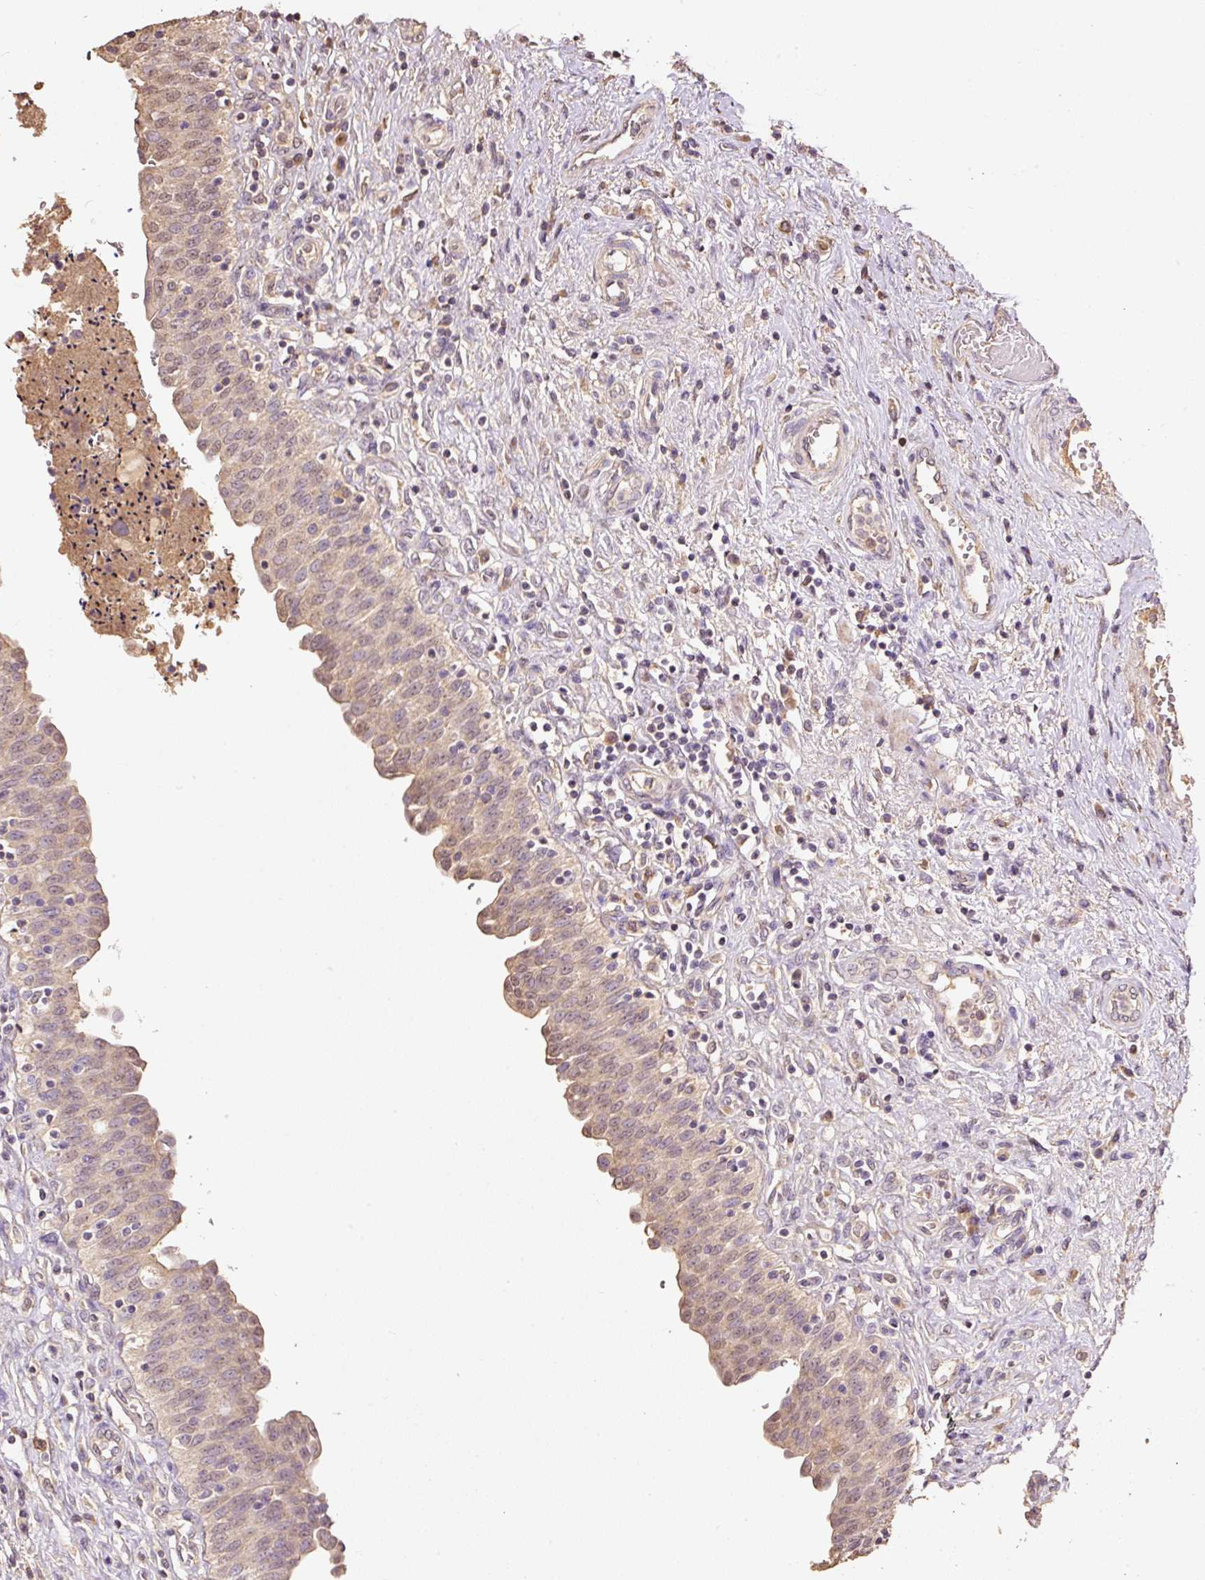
{"staining": {"intensity": "weak", "quantity": ">75%", "location": "cytoplasmic/membranous"}, "tissue": "urinary bladder", "cell_type": "Urothelial cells", "image_type": "normal", "snomed": [{"axis": "morphology", "description": "Normal tissue, NOS"}, {"axis": "topography", "description": "Urinary bladder"}], "caption": "The photomicrograph displays immunohistochemical staining of benign urinary bladder. There is weak cytoplasmic/membranous expression is identified in approximately >75% of urothelial cells. (Brightfield microscopy of DAB IHC at high magnification).", "gene": "HERC2", "patient": {"sex": "male", "age": 71}}